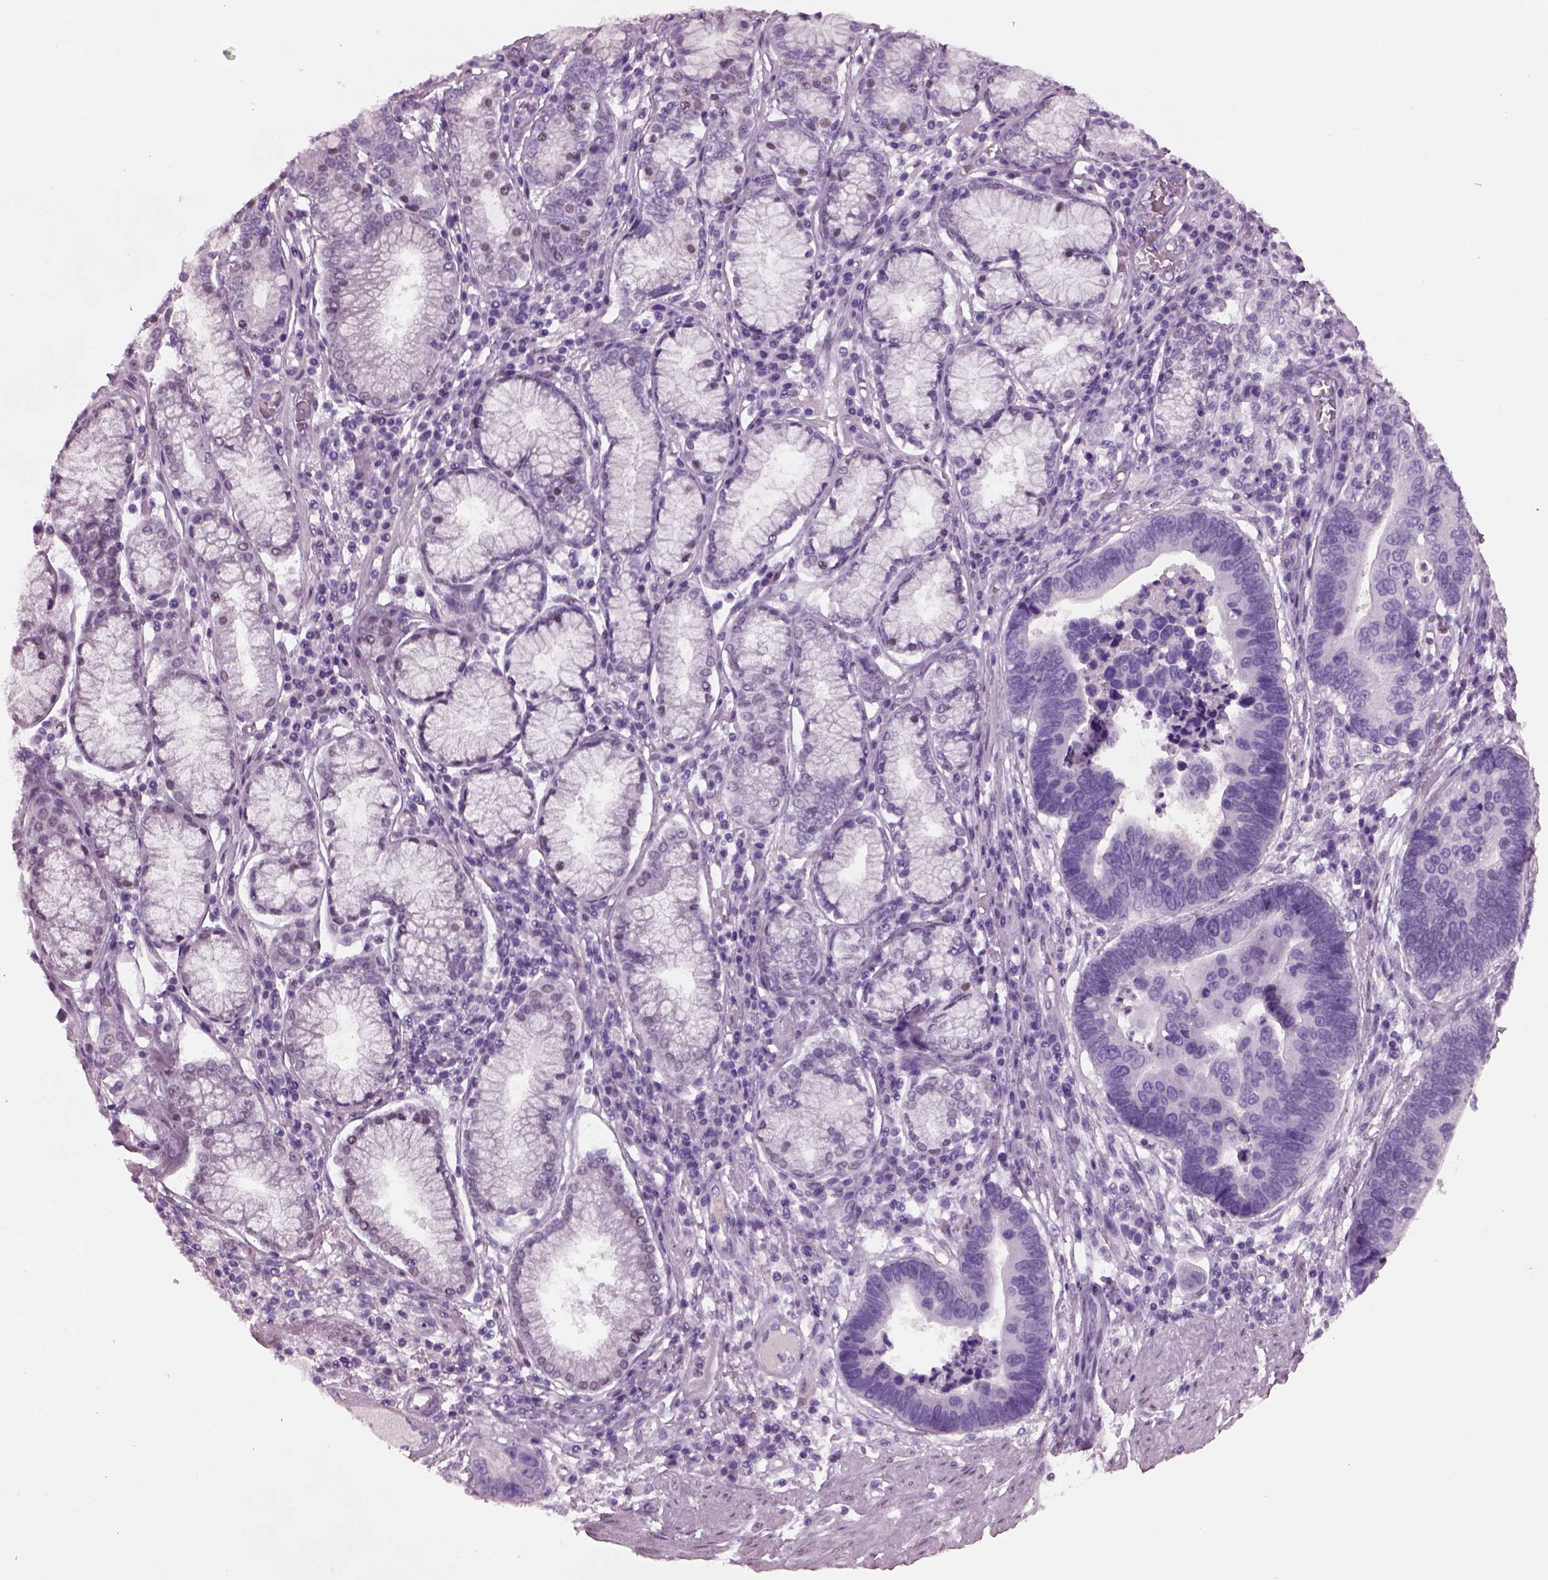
{"staining": {"intensity": "negative", "quantity": "none", "location": "none"}, "tissue": "stomach cancer", "cell_type": "Tumor cells", "image_type": "cancer", "snomed": [{"axis": "morphology", "description": "Adenocarcinoma, NOS"}, {"axis": "topography", "description": "Stomach"}], "caption": "There is no significant positivity in tumor cells of adenocarcinoma (stomach).", "gene": "KRTAP3-2", "patient": {"sex": "male", "age": 84}}